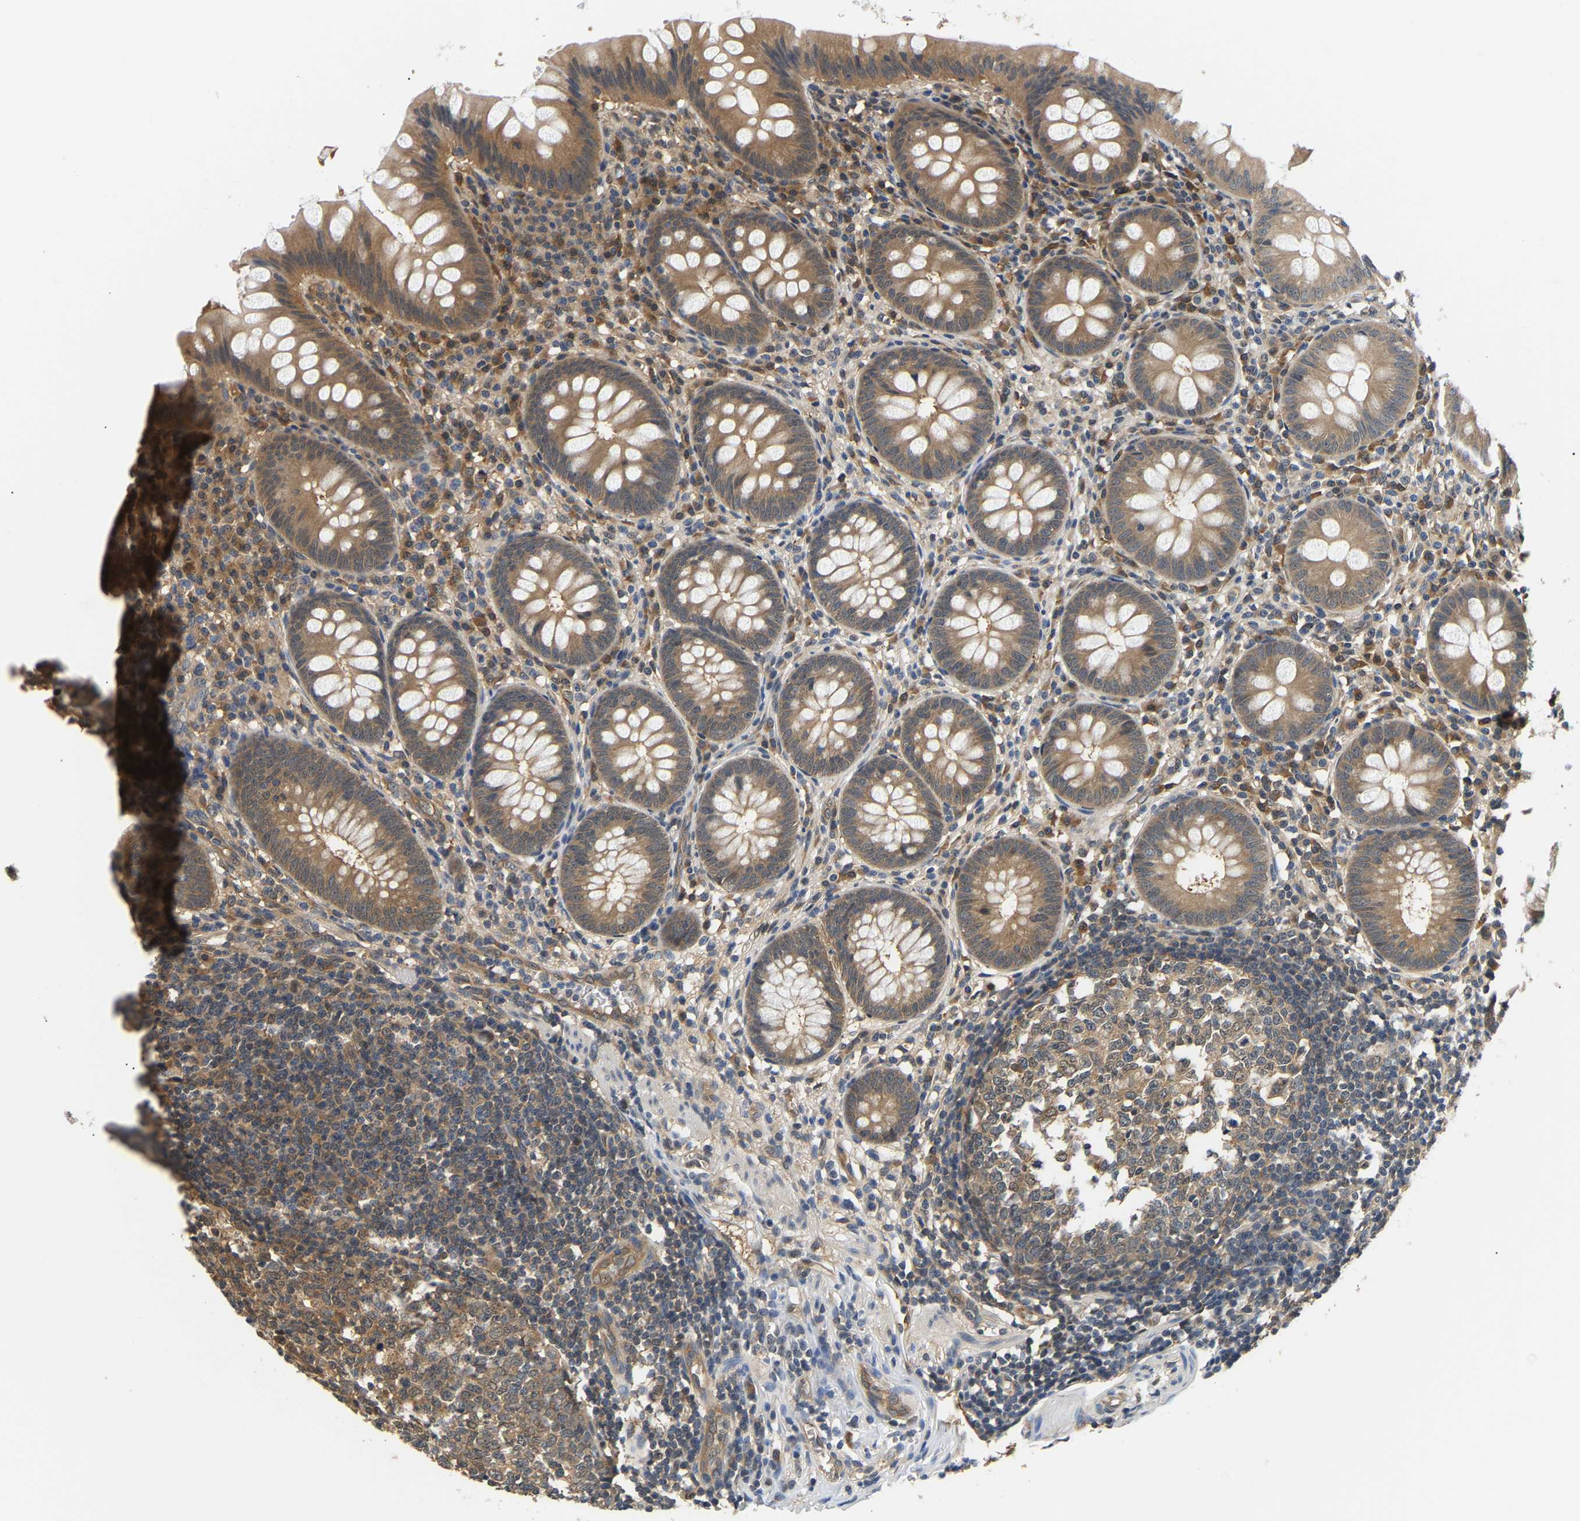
{"staining": {"intensity": "moderate", "quantity": ">75%", "location": "cytoplasmic/membranous"}, "tissue": "appendix", "cell_type": "Glandular cells", "image_type": "normal", "snomed": [{"axis": "morphology", "description": "Normal tissue, NOS"}, {"axis": "topography", "description": "Appendix"}], "caption": "Appendix stained with immunohistochemistry (IHC) demonstrates moderate cytoplasmic/membranous staining in approximately >75% of glandular cells.", "gene": "ARHGEF12", "patient": {"sex": "male", "age": 56}}